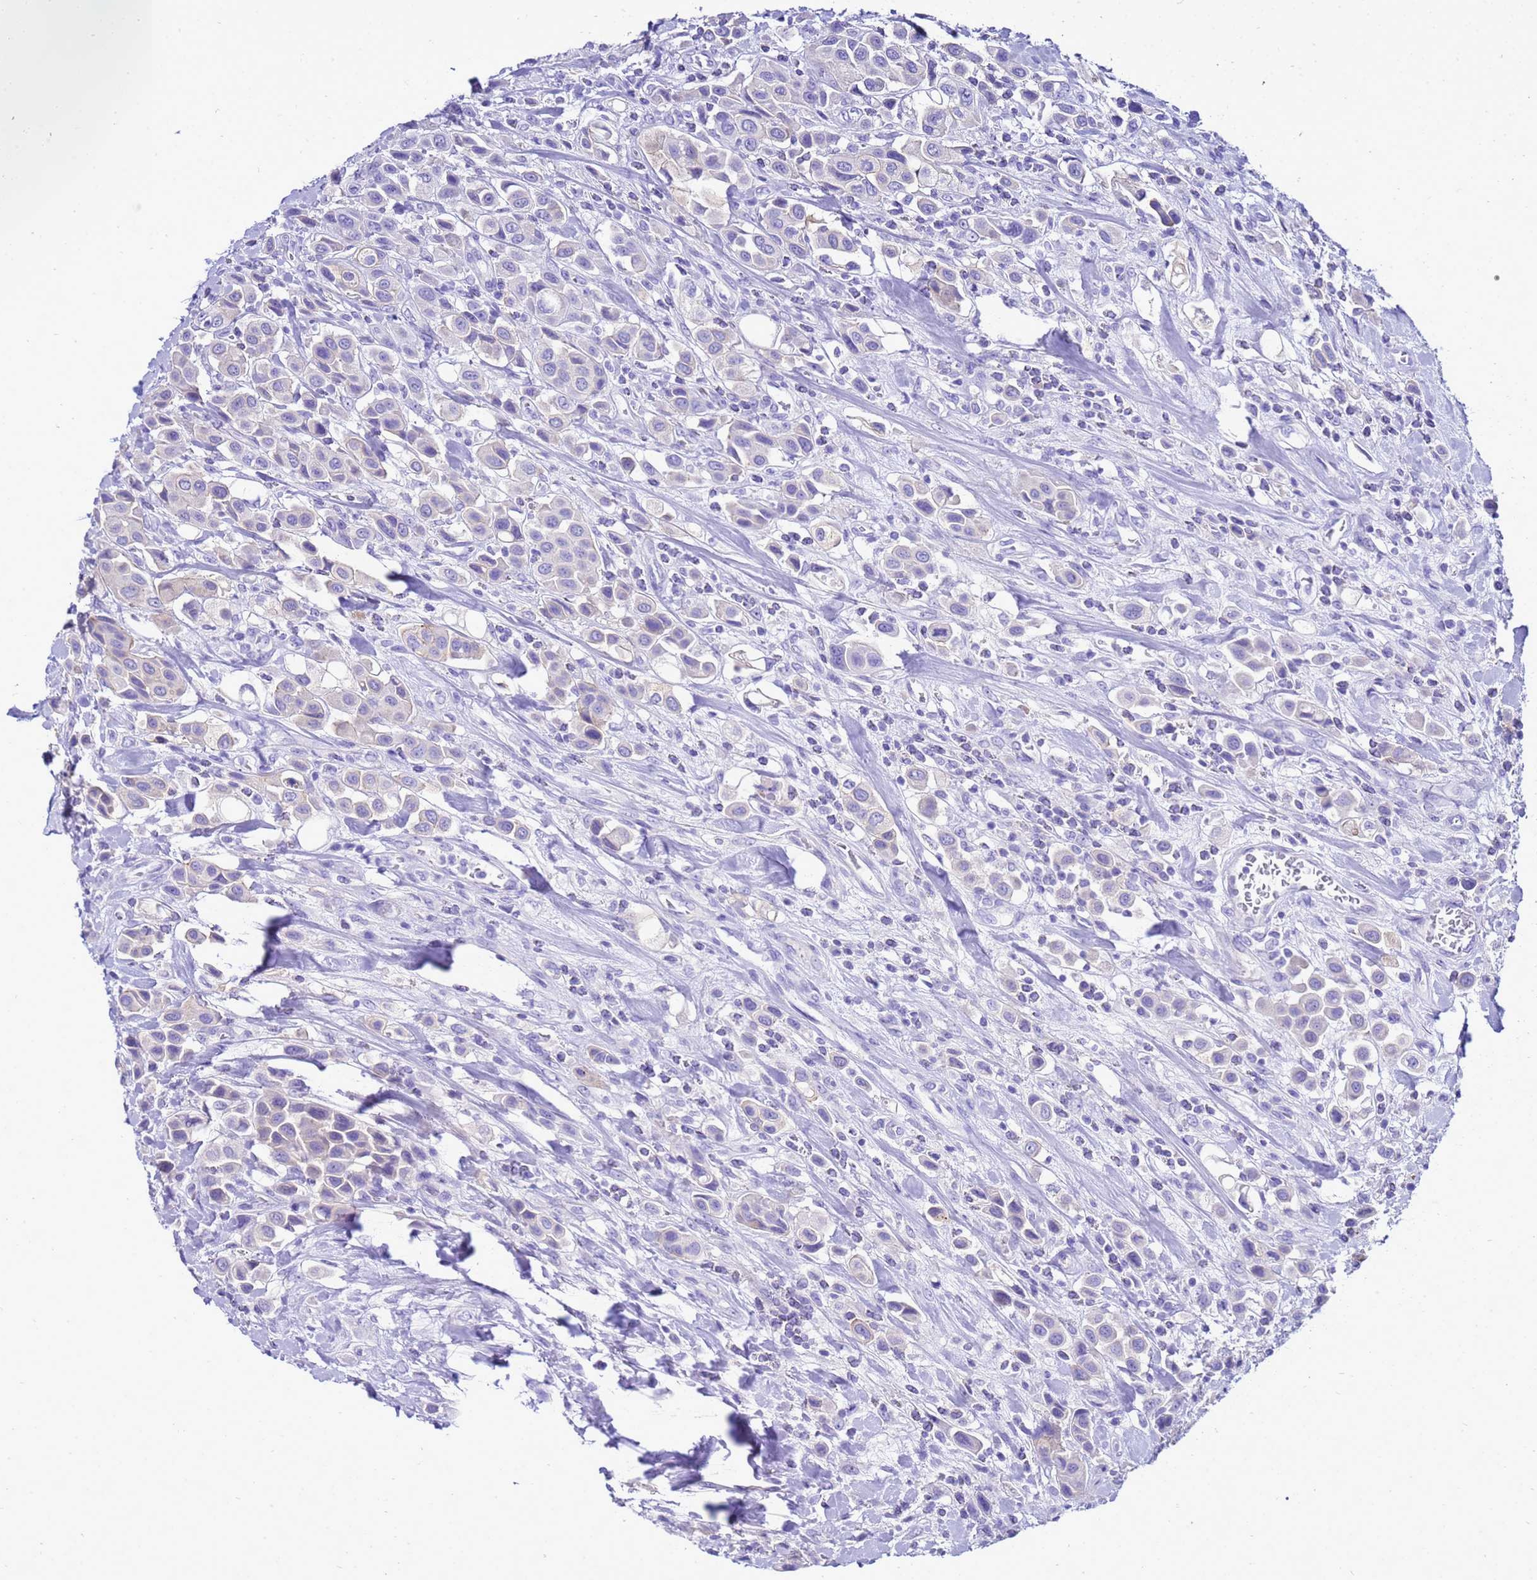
{"staining": {"intensity": "negative", "quantity": "none", "location": "none"}, "tissue": "urothelial cancer", "cell_type": "Tumor cells", "image_type": "cancer", "snomed": [{"axis": "morphology", "description": "Urothelial carcinoma, High grade"}, {"axis": "topography", "description": "Urinary bladder"}], "caption": "The photomicrograph reveals no significant expression in tumor cells of urothelial cancer.", "gene": "BEST2", "patient": {"sex": "male", "age": 50}}